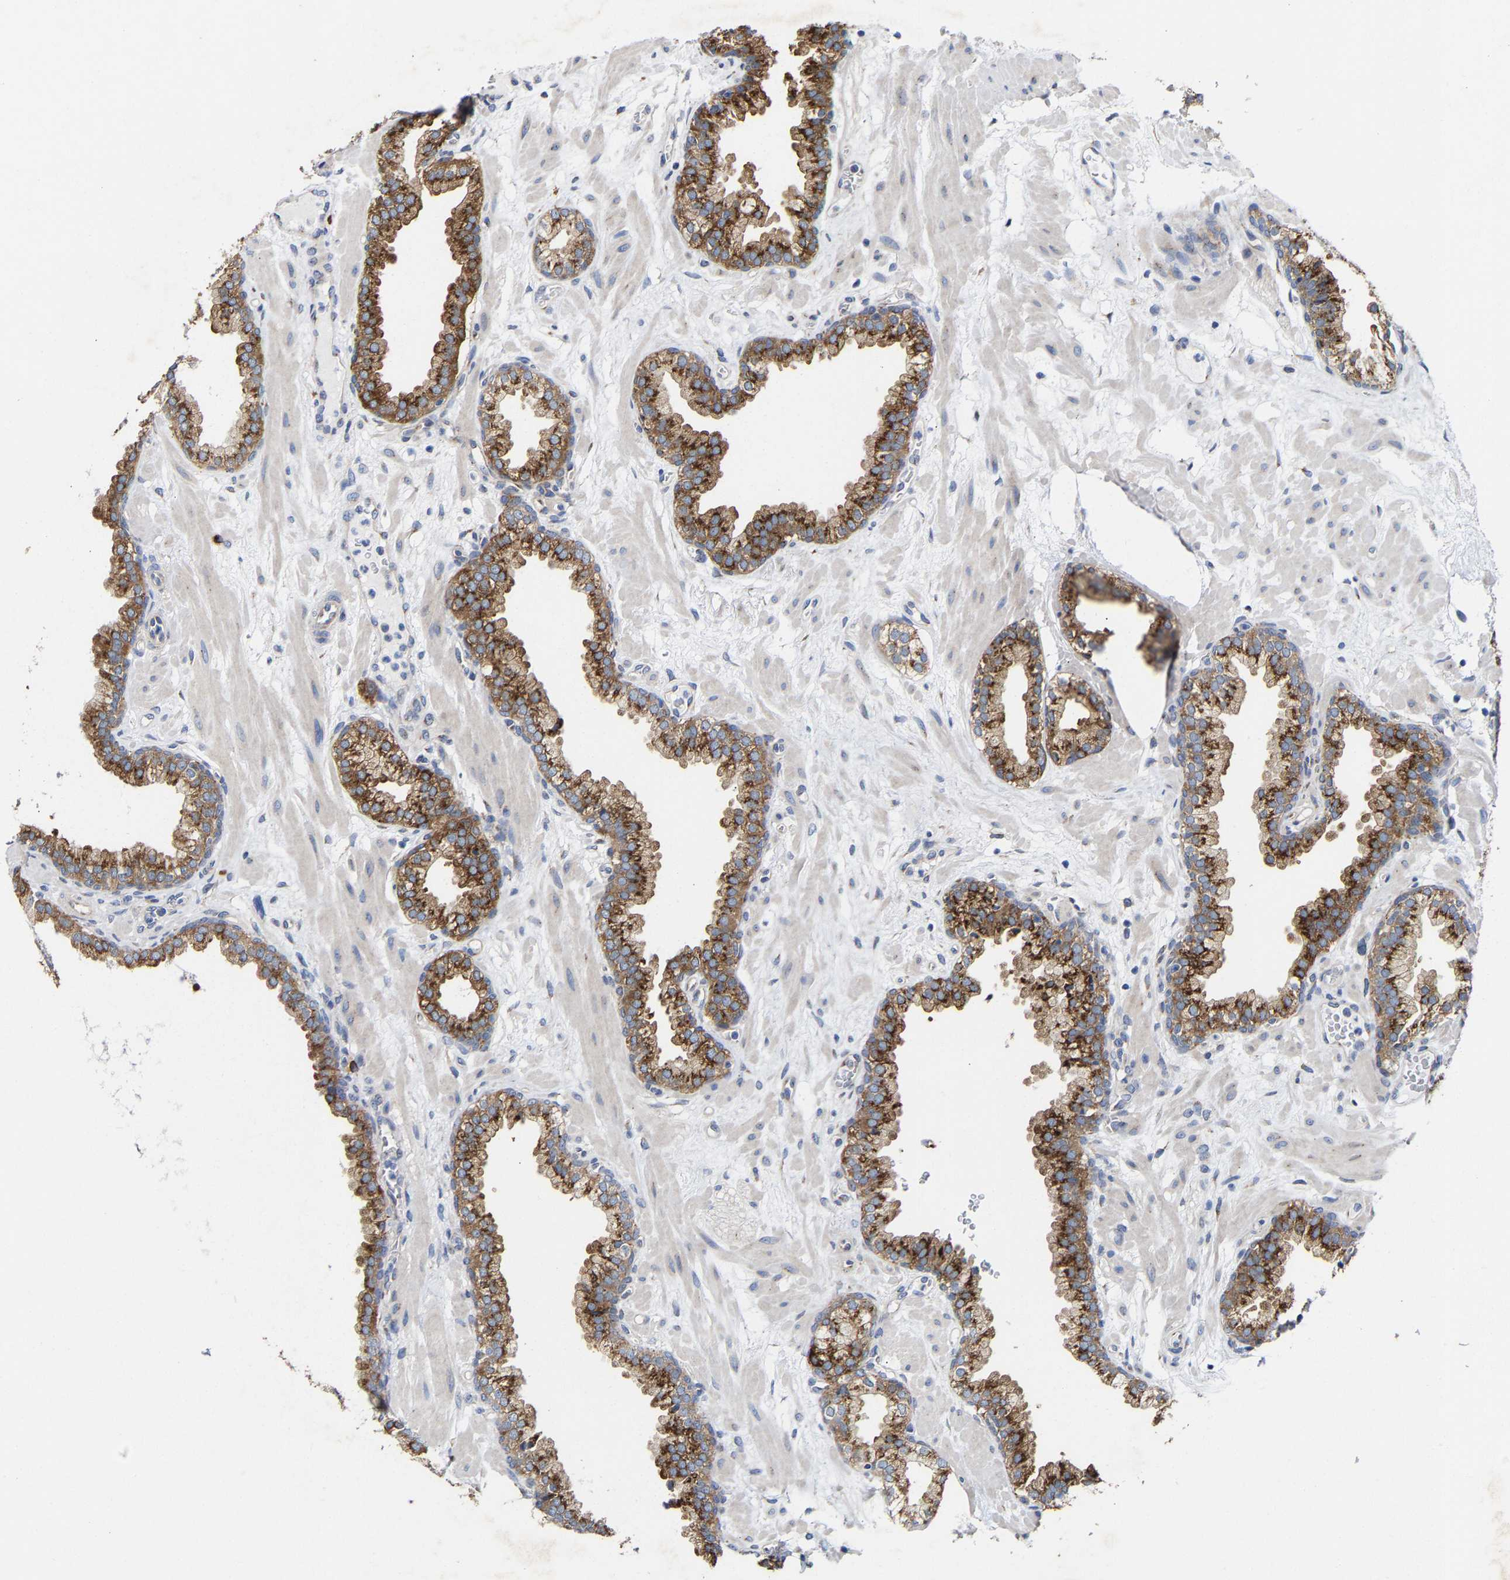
{"staining": {"intensity": "strong", "quantity": ">75%", "location": "cytoplasmic/membranous"}, "tissue": "prostate", "cell_type": "Glandular cells", "image_type": "normal", "snomed": [{"axis": "morphology", "description": "Normal tissue, NOS"}, {"axis": "morphology", "description": "Urothelial carcinoma, Low grade"}, {"axis": "topography", "description": "Urinary bladder"}, {"axis": "topography", "description": "Prostate"}], "caption": "Immunohistochemical staining of unremarkable human prostate reveals high levels of strong cytoplasmic/membranous staining in approximately >75% of glandular cells.", "gene": "PPP1R15A", "patient": {"sex": "male", "age": 60}}